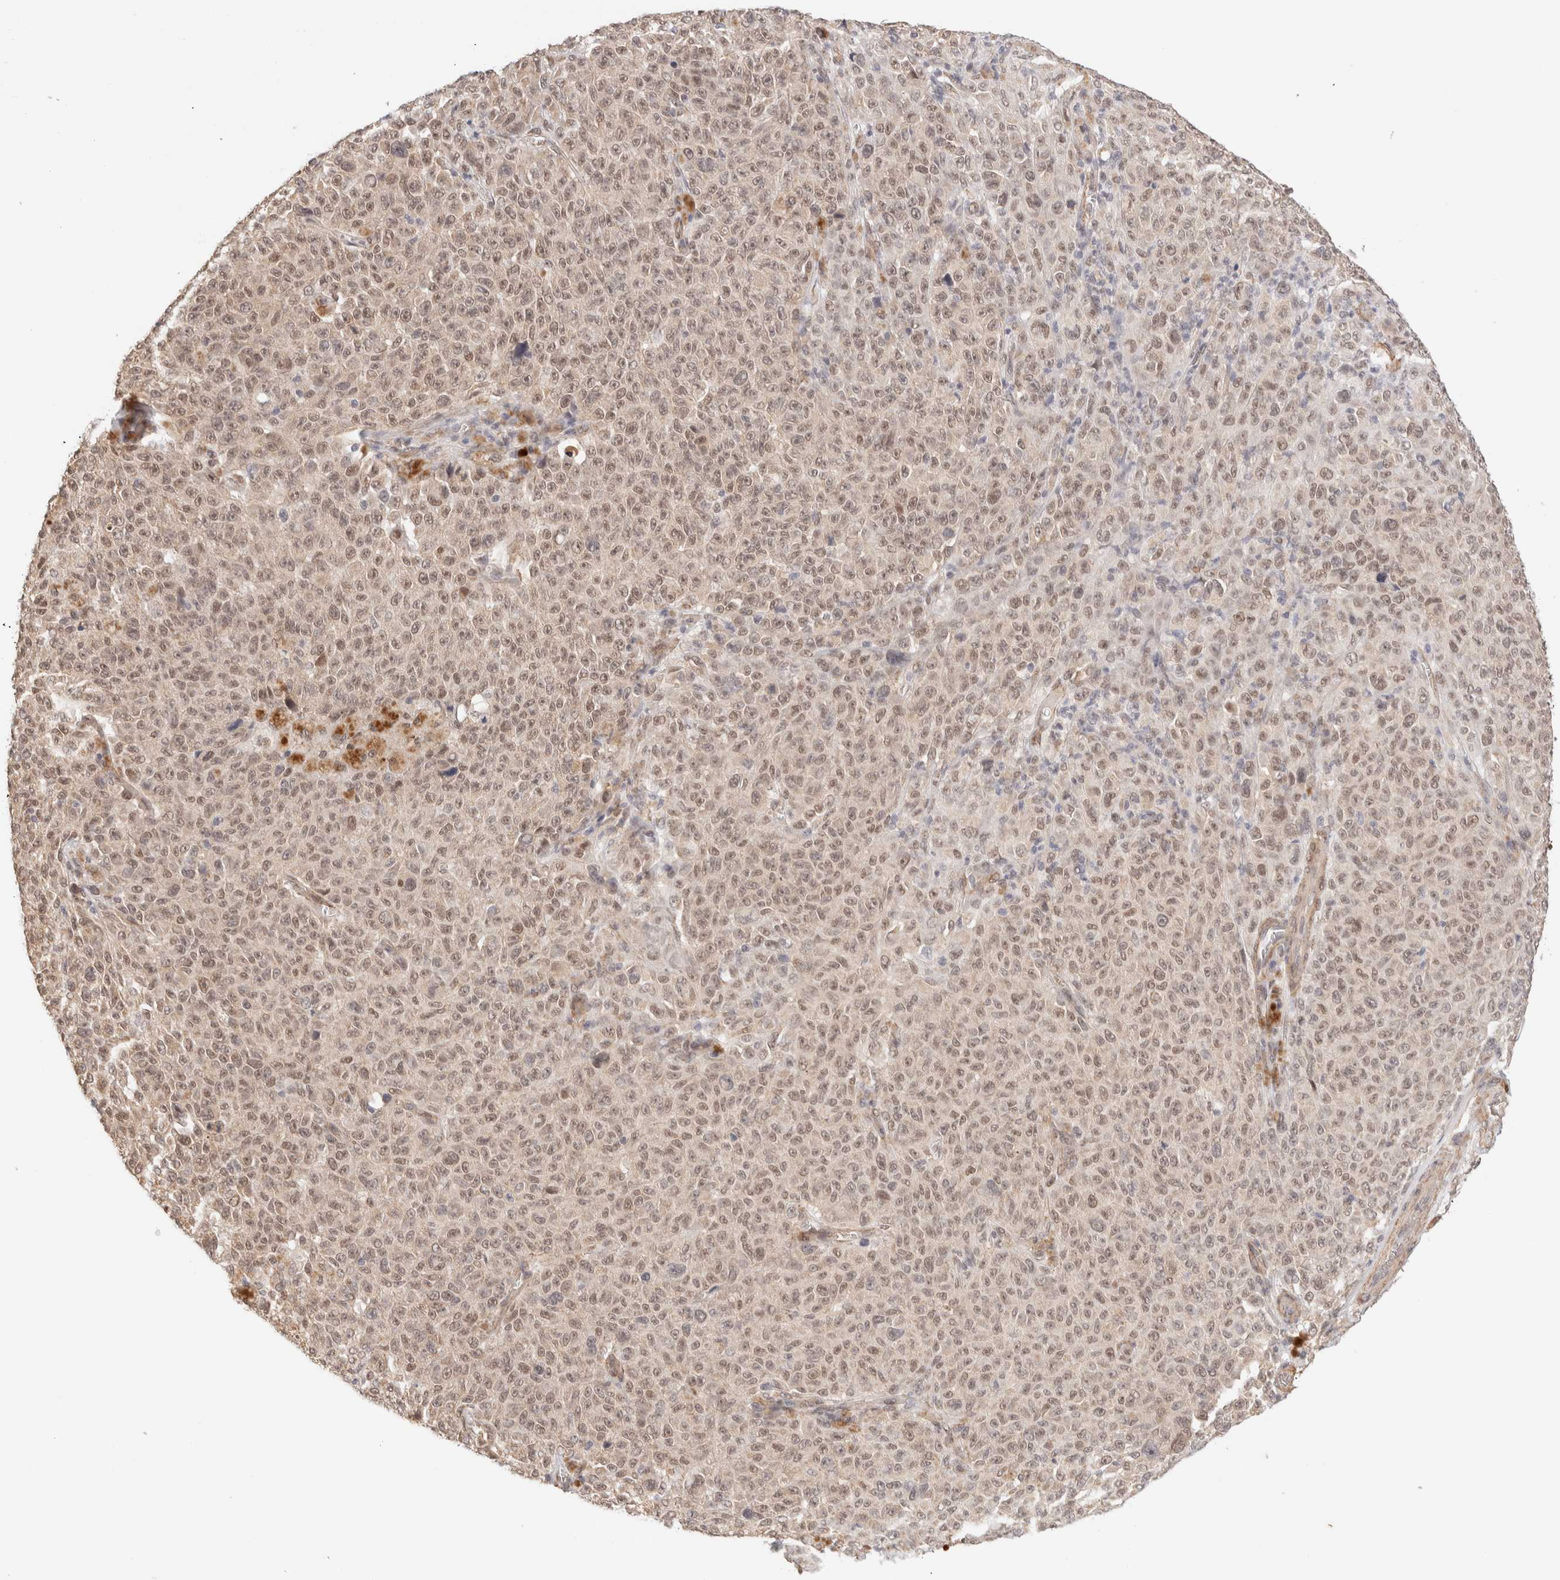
{"staining": {"intensity": "moderate", "quantity": ">75%", "location": "cytoplasmic/membranous,nuclear"}, "tissue": "melanoma", "cell_type": "Tumor cells", "image_type": "cancer", "snomed": [{"axis": "morphology", "description": "Malignant melanoma, NOS"}, {"axis": "topography", "description": "Skin"}], "caption": "Moderate cytoplasmic/membranous and nuclear positivity is seen in about >75% of tumor cells in malignant melanoma. The protein is stained brown, and the nuclei are stained in blue (DAB (3,3'-diaminobenzidine) IHC with brightfield microscopy, high magnification).", "gene": "BRPF3", "patient": {"sex": "female", "age": 82}}